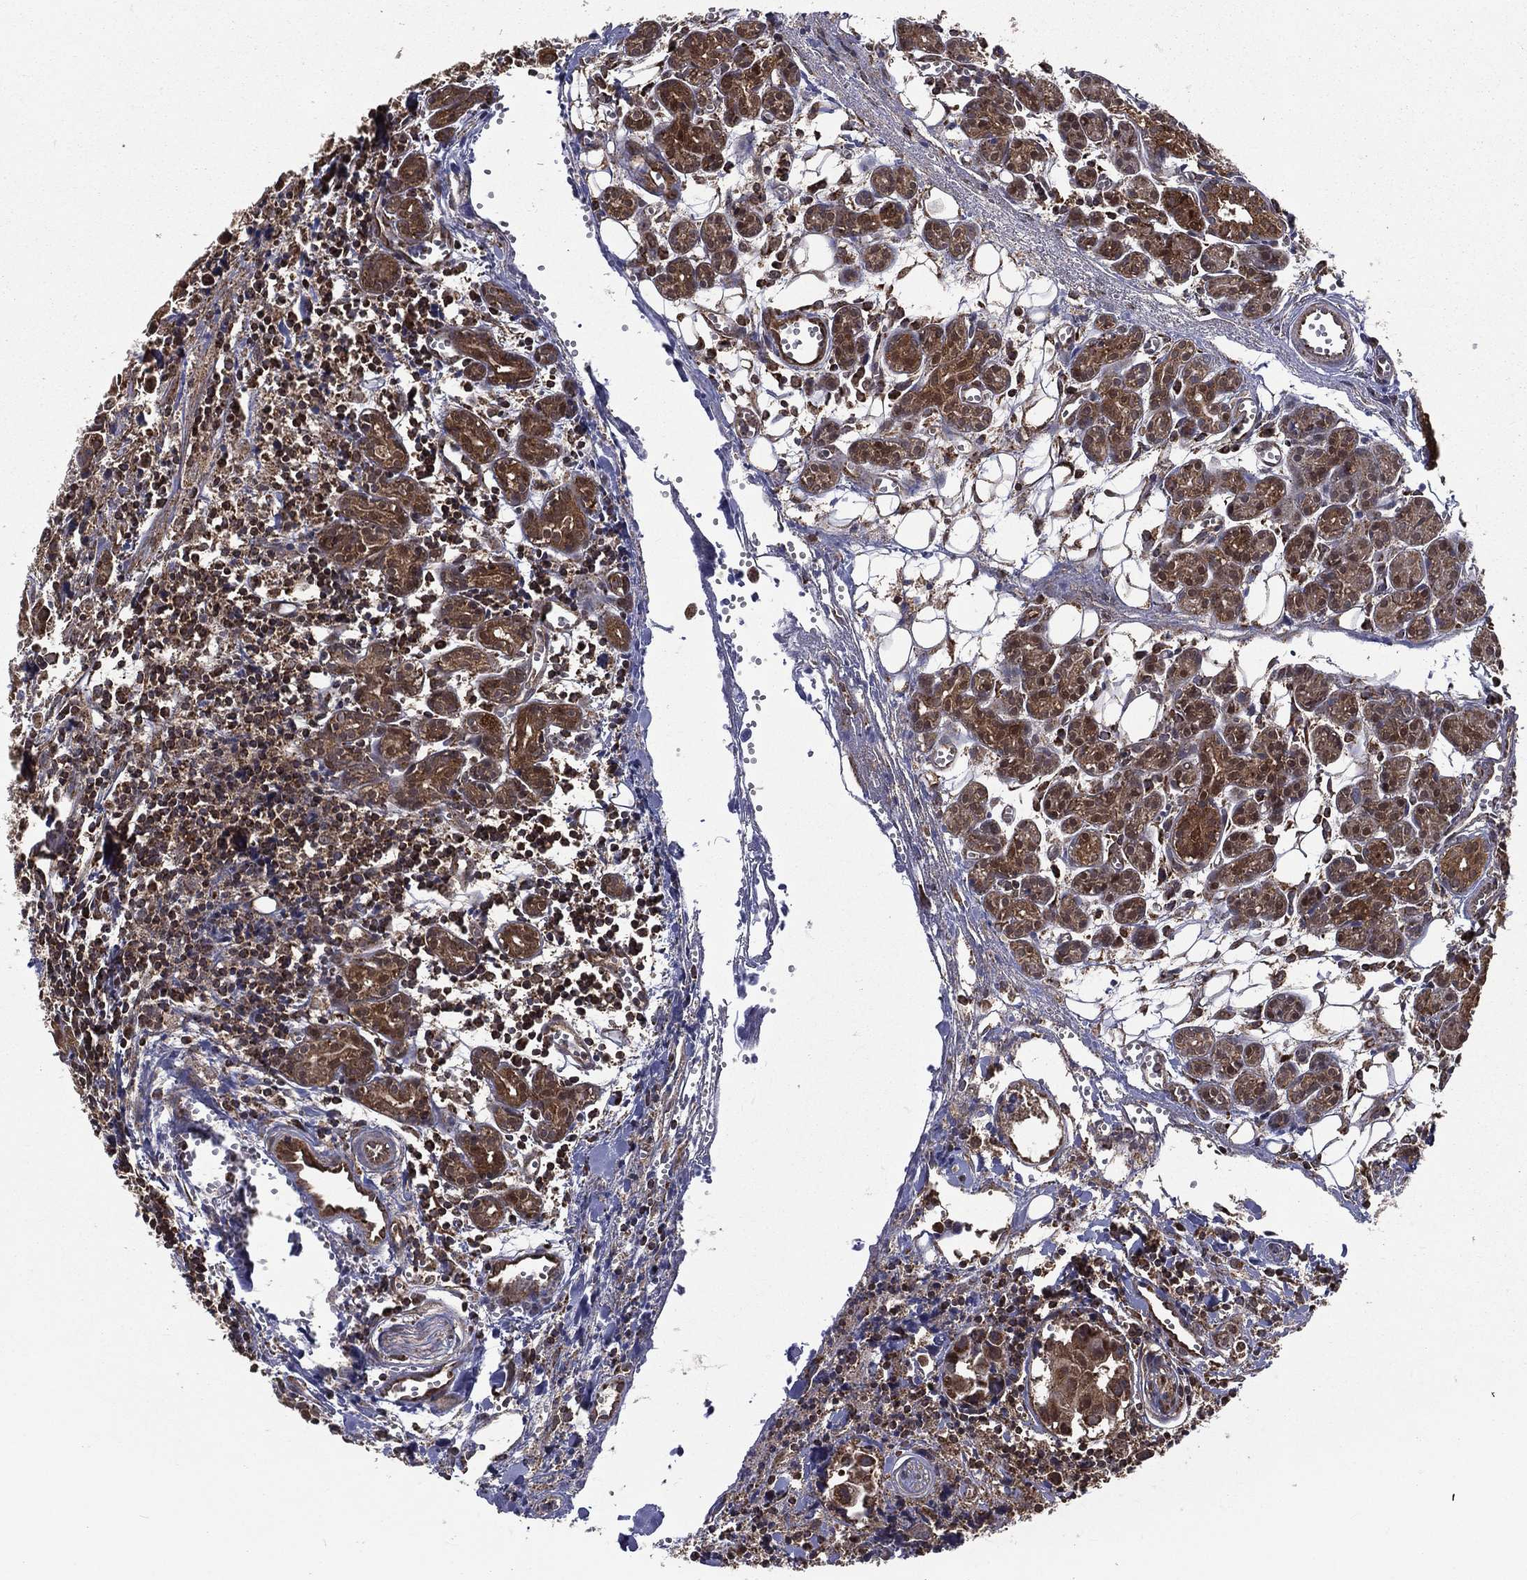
{"staining": {"intensity": "strong", "quantity": ">75%", "location": "cytoplasmic/membranous"}, "tissue": "head and neck cancer", "cell_type": "Tumor cells", "image_type": "cancer", "snomed": [{"axis": "morphology", "description": "Adenocarcinoma, NOS"}, {"axis": "topography", "description": "Head-Neck"}], "caption": "Immunohistochemical staining of adenocarcinoma (head and neck) shows strong cytoplasmic/membranous protein staining in about >75% of tumor cells.", "gene": "RIGI", "patient": {"sex": "male", "age": 76}}